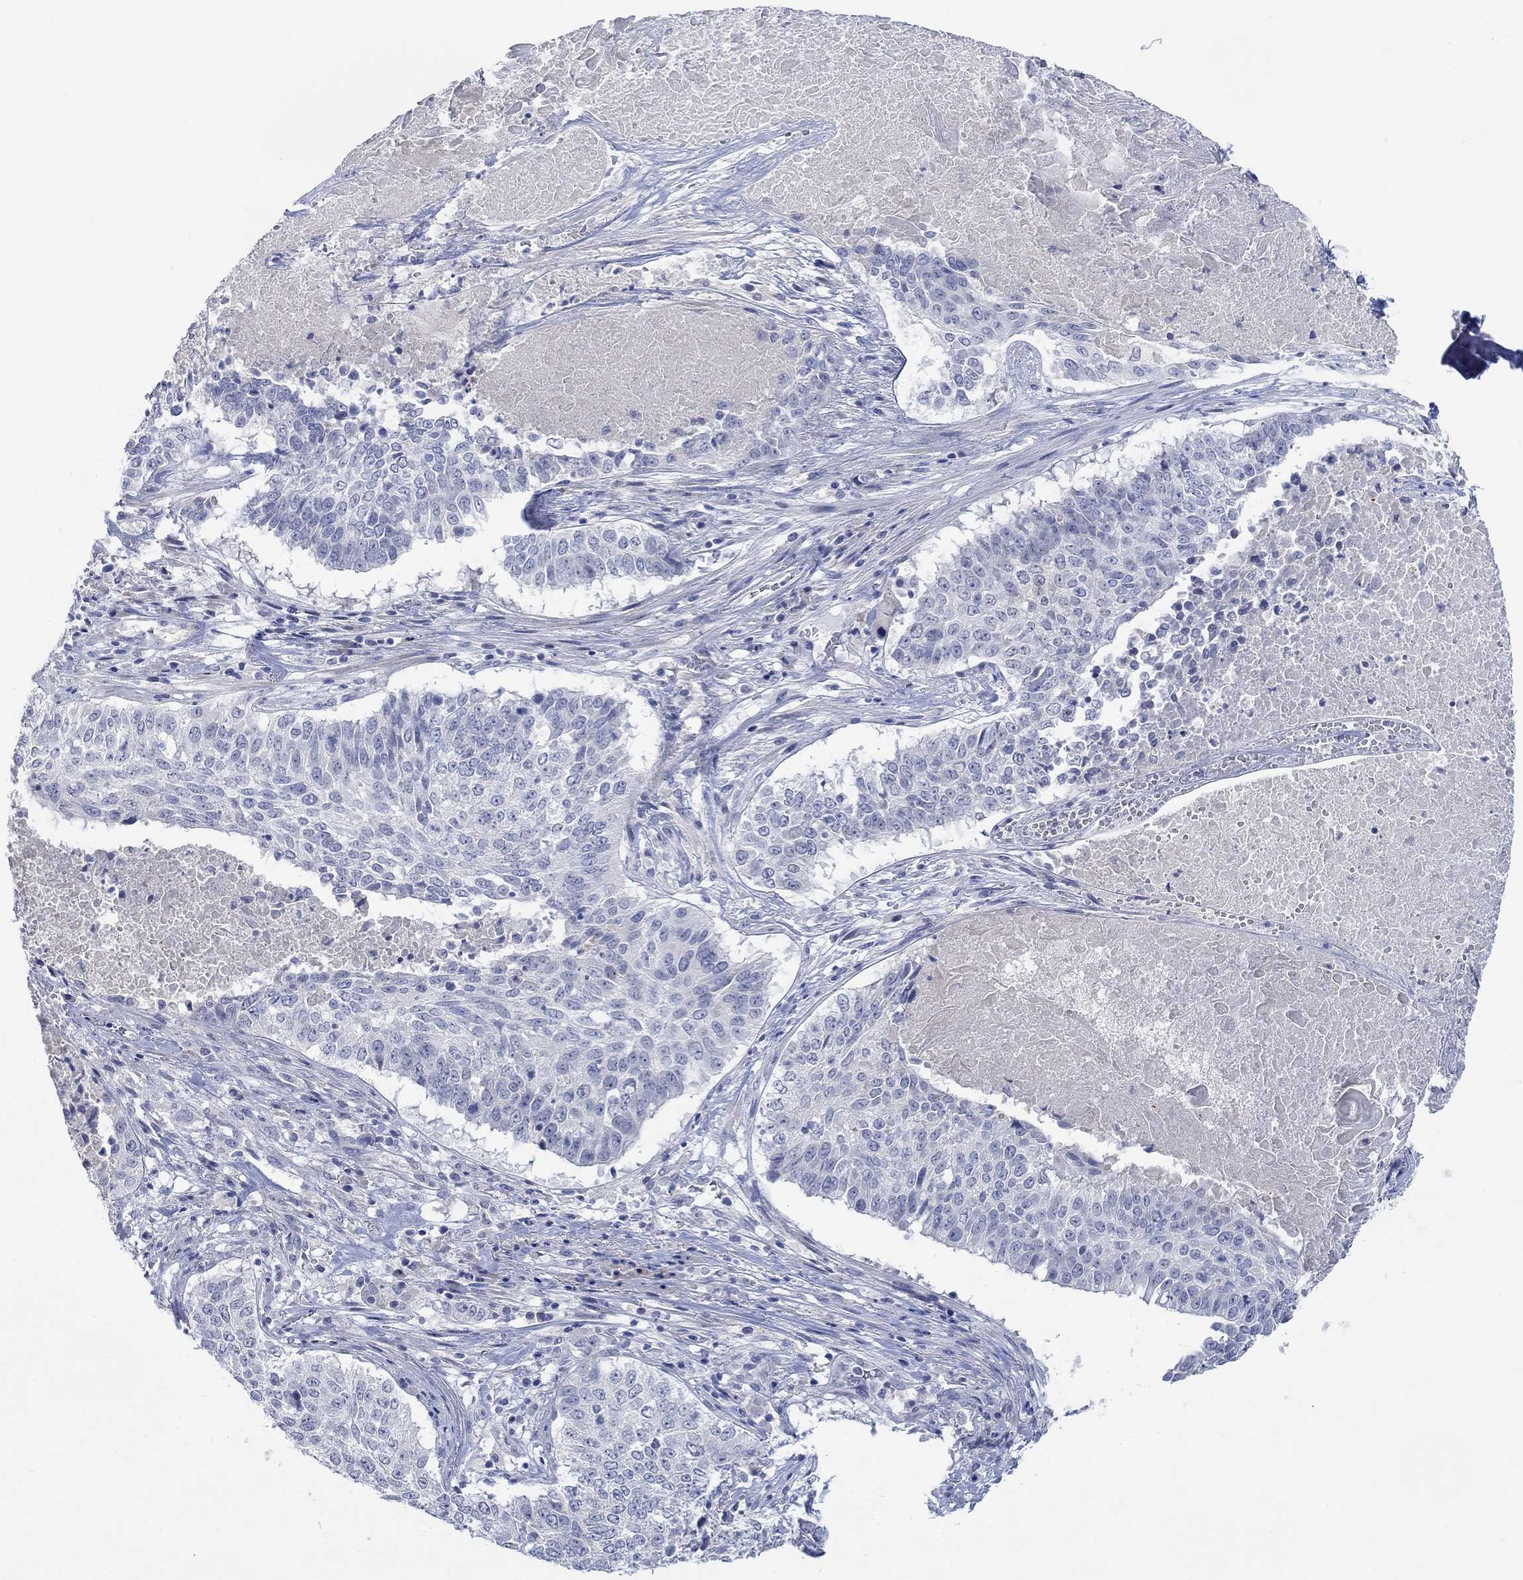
{"staining": {"intensity": "negative", "quantity": "none", "location": "none"}, "tissue": "lung cancer", "cell_type": "Tumor cells", "image_type": "cancer", "snomed": [{"axis": "morphology", "description": "Squamous cell carcinoma, NOS"}, {"axis": "topography", "description": "Lung"}], "caption": "Protein analysis of squamous cell carcinoma (lung) demonstrates no significant expression in tumor cells.", "gene": "DLK1", "patient": {"sex": "male", "age": 64}}